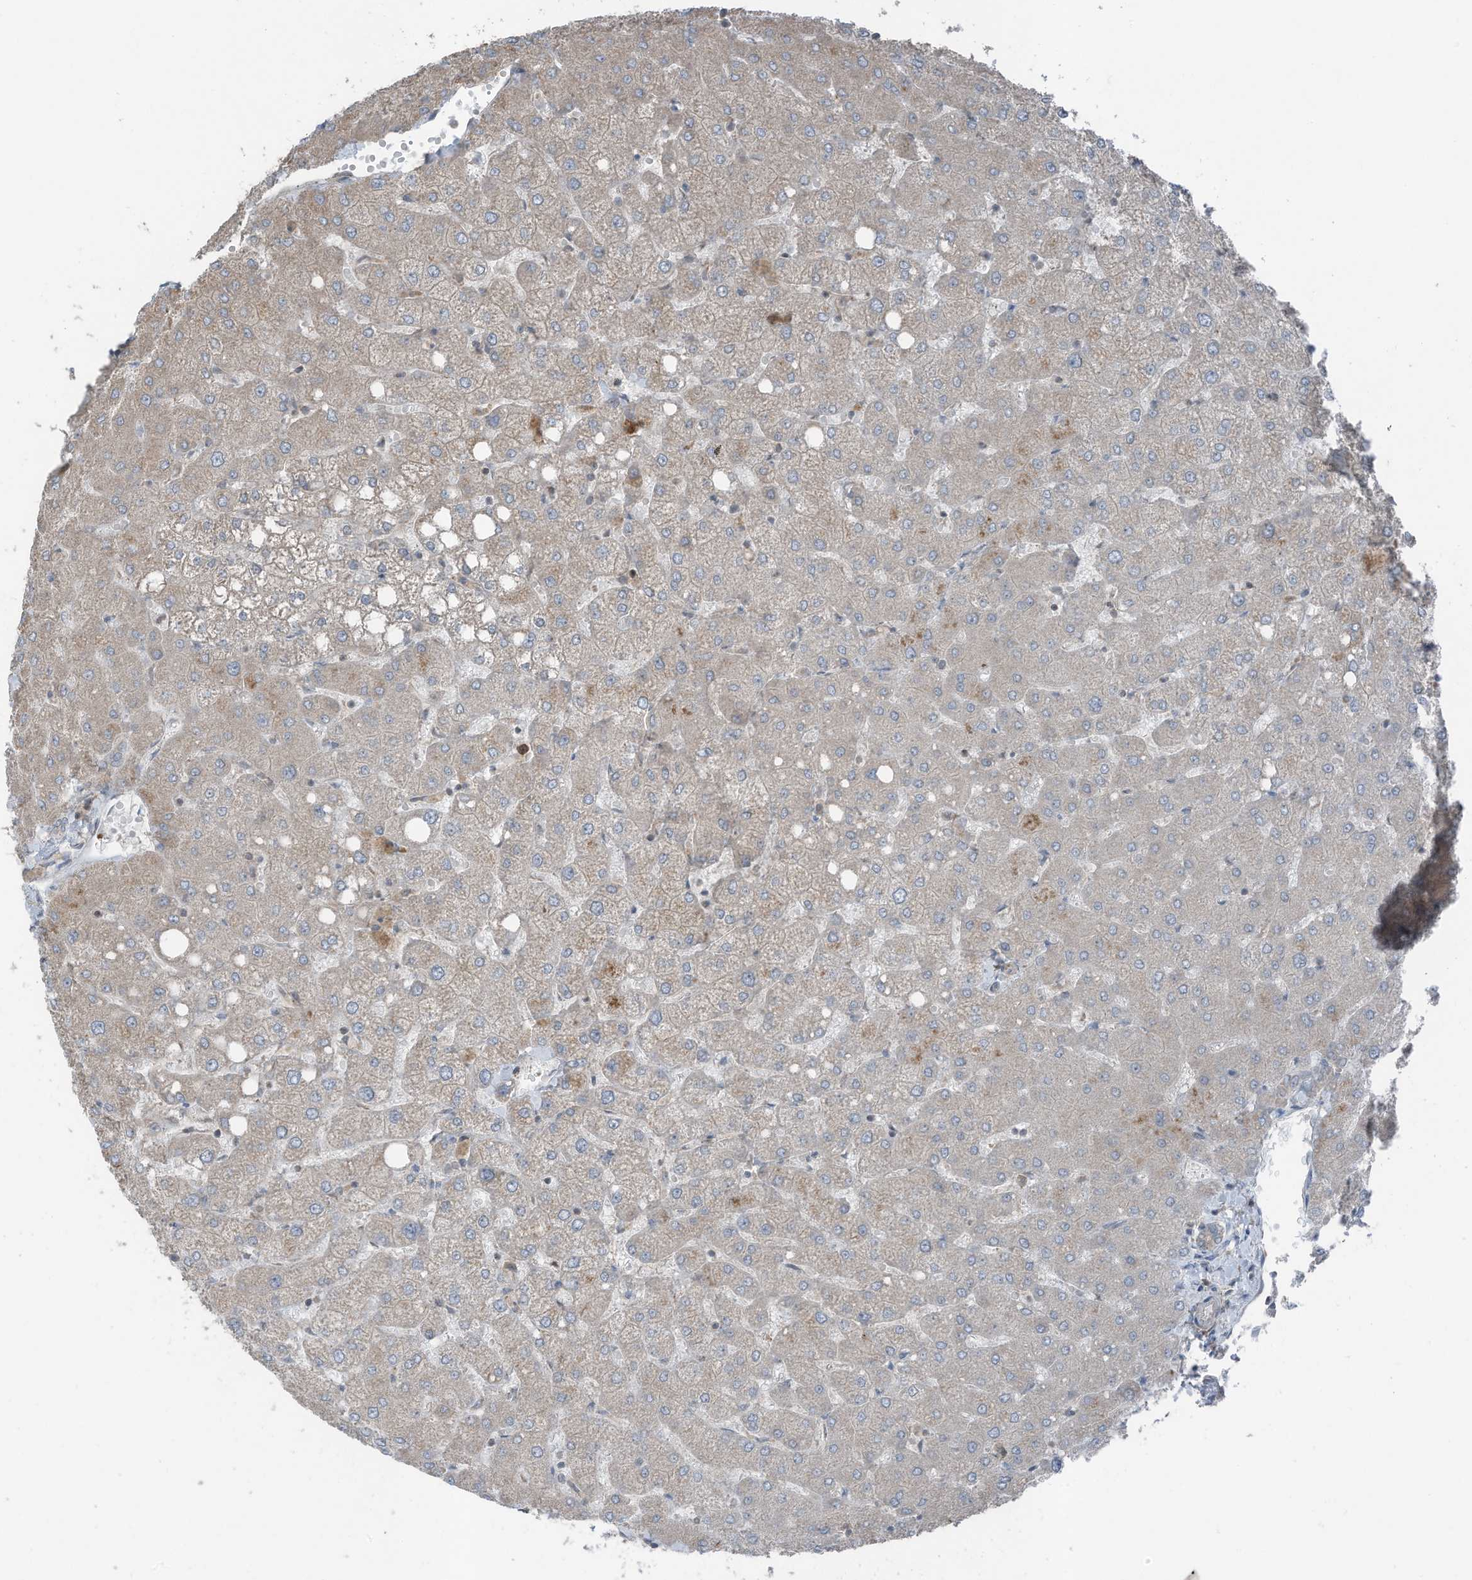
{"staining": {"intensity": "negative", "quantity": "none", "location": "none"}, "tissue": "liver", "cell_type": "Cholangiocytes", "image_type": "normal", "snomed": [{"axis": "morphology", "description": "Normal tissue, NOS"}, {"axis": "topography", "description": "Liver"}], "caption": "High magnification brightfield microscopy of normal liver stained with DAB (3,3'-diaminobenzidine) (brown) and counterstained with hematoxylin (blue): cholangiocytes show no significant positivity. The staining is performed using DAB brown chromogen with nuclei counter-stained in using hematoxylin.", "gene": "TXNDC9", "patient": {"sex": "female", "age": 54}}